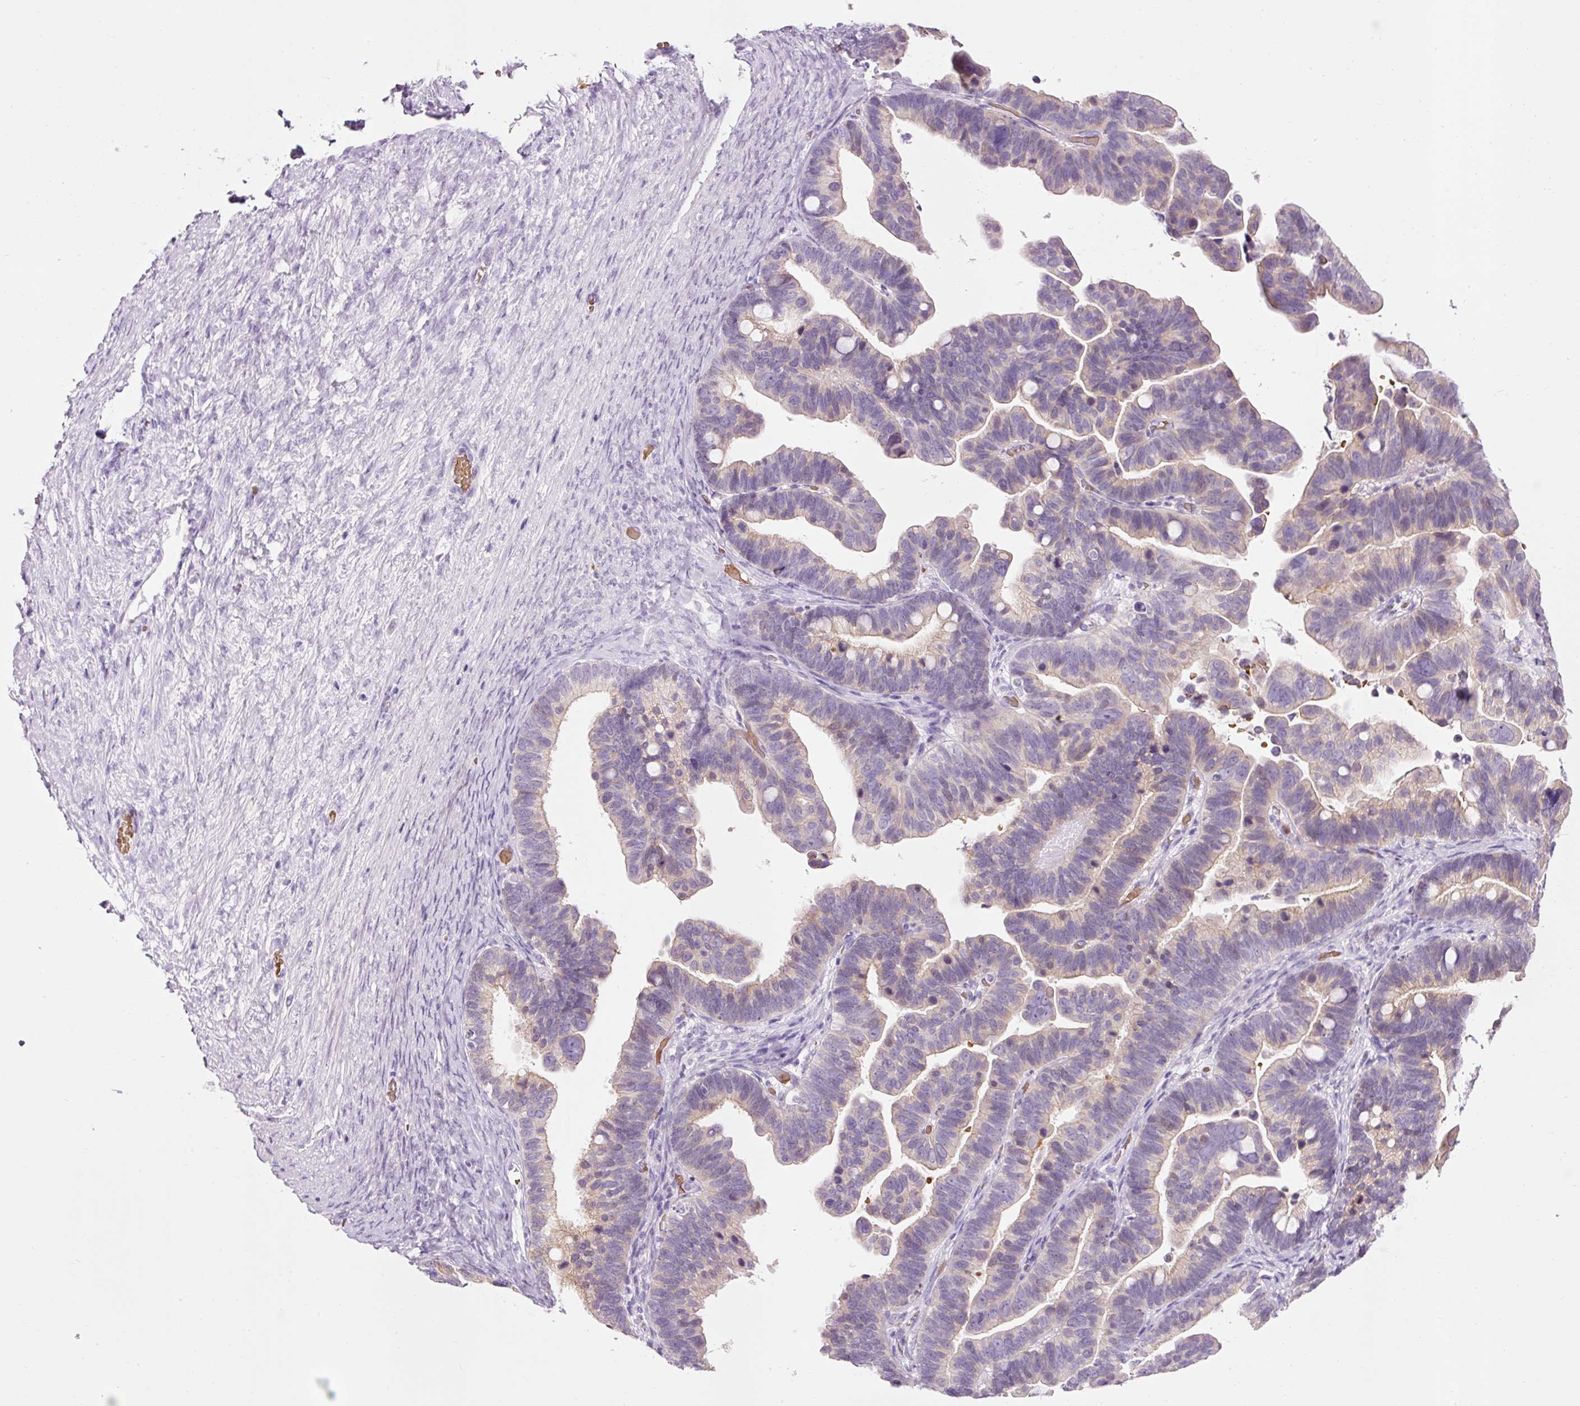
{"staining": {"intensity": "moderate", "quantity": "25%-75%", "location": "cytoplasmic/membranous"}, "tissue": "ovarian cancer", "cell_type": "Tumor cells", "image_type": "cancer", "snomed": [{"axis": "morphology", "description": "Cystadenocarcinoma, serous, NOS"}, {"axis": "topography", "description": "Ovary"}], "caption": "This is an image of immunohistochemistry (IHC) staining of serous cystadenocarcinoma (ovarian), which shows moderate expression in the cytoplasmic/membranous of tumor cells.", "gene": "DHRS11", "patient": {"sex": "female", "age": 56}}